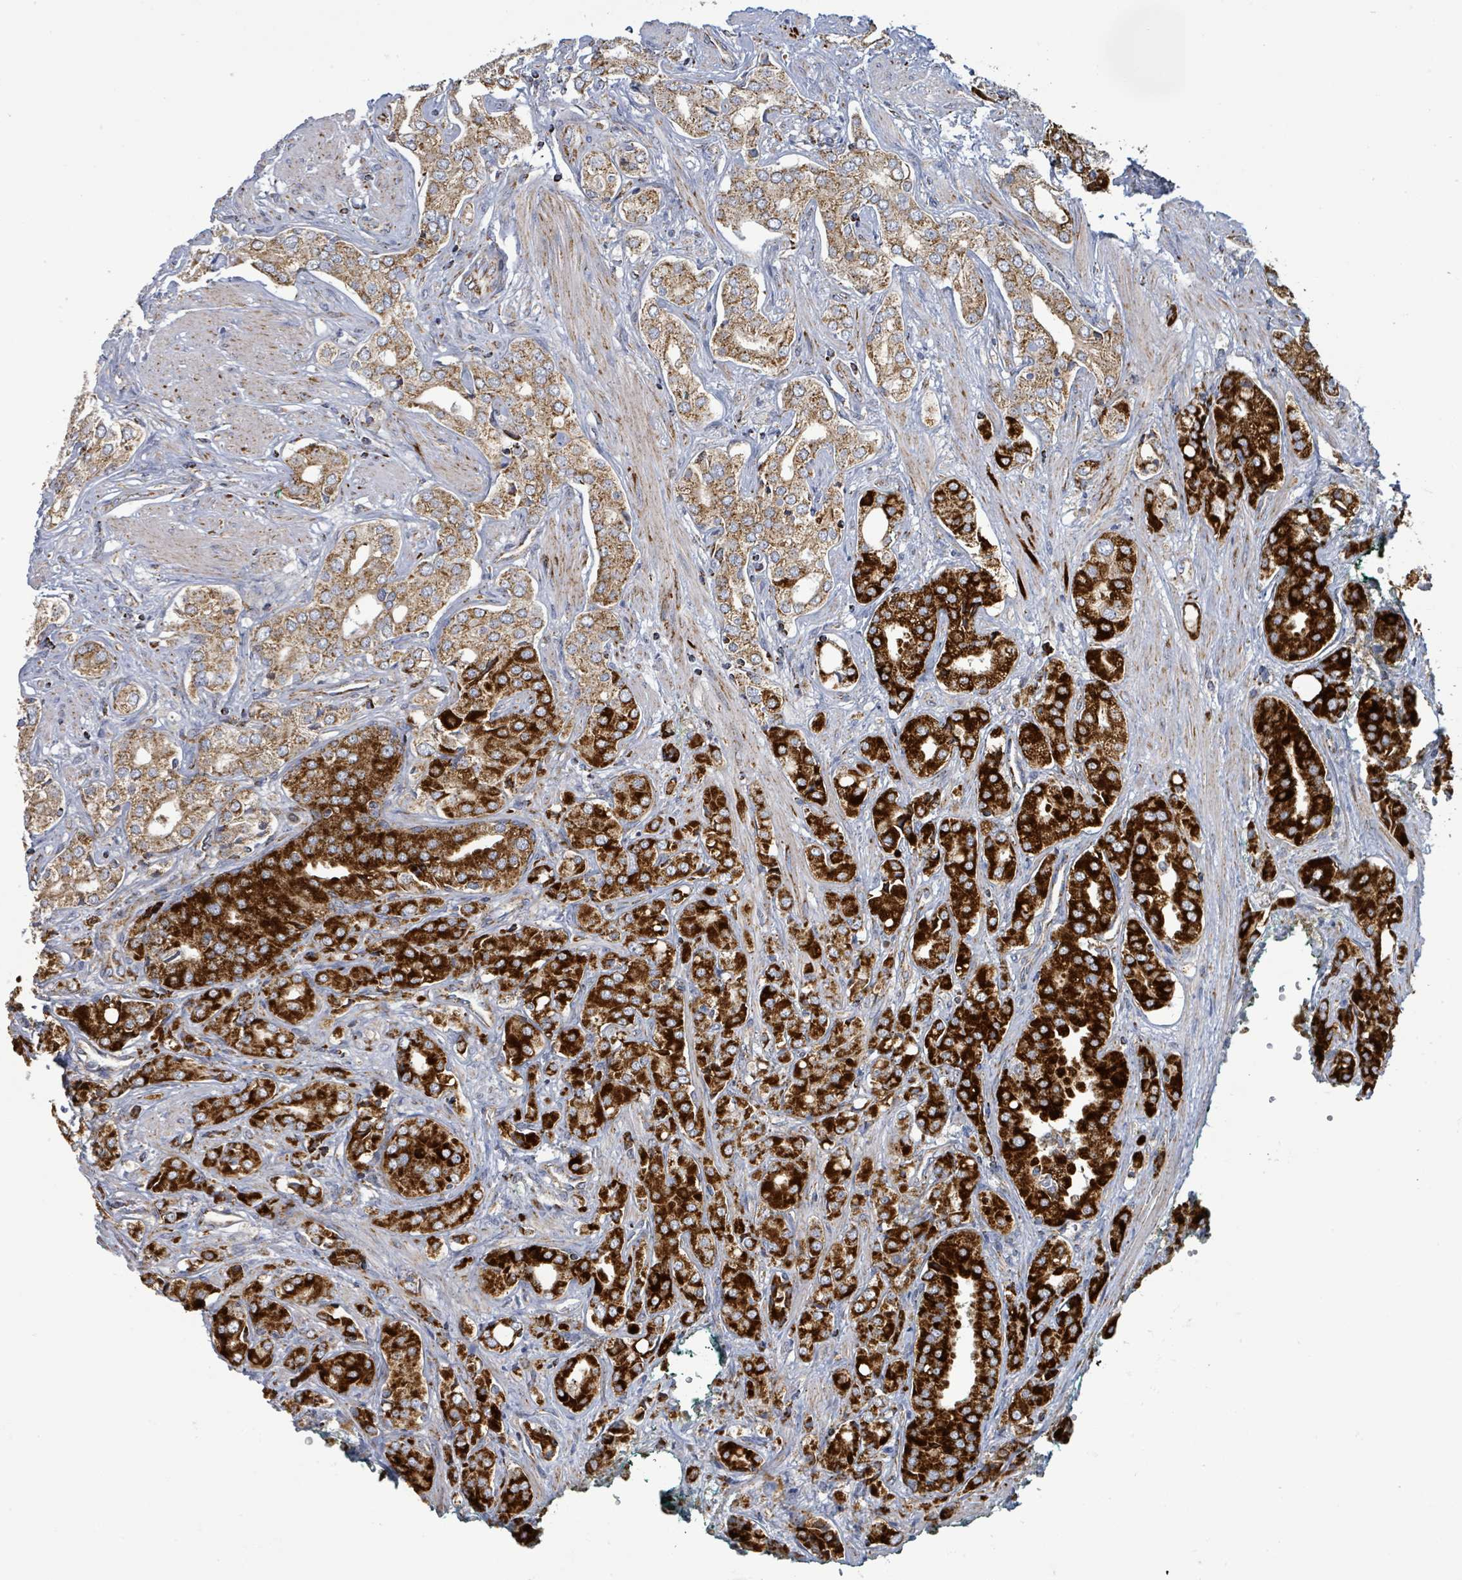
{"staining": {"intensity": "strong", "quantity": ">75%", "location": "cytoplasmic/membranous"}, "tissue": "prostate cancer", "cell_type": "Tumor cells", "image_type": "cancer", "snomed": [{"axis": "morphology", "description": "Adenocarcinoma, High grade"}, {"axis": "topography", "description": "Prostate"}], "caption": "About >75% of tumor cells in prostate cancer (high-grade adenocarcinoma) demonstrate strong cytoplasmic/membranous protein expression as visualized by brown immunohistochemical staining.", "gene": "SUCLG2", "patient": {"sex": "male", "age": 71}}